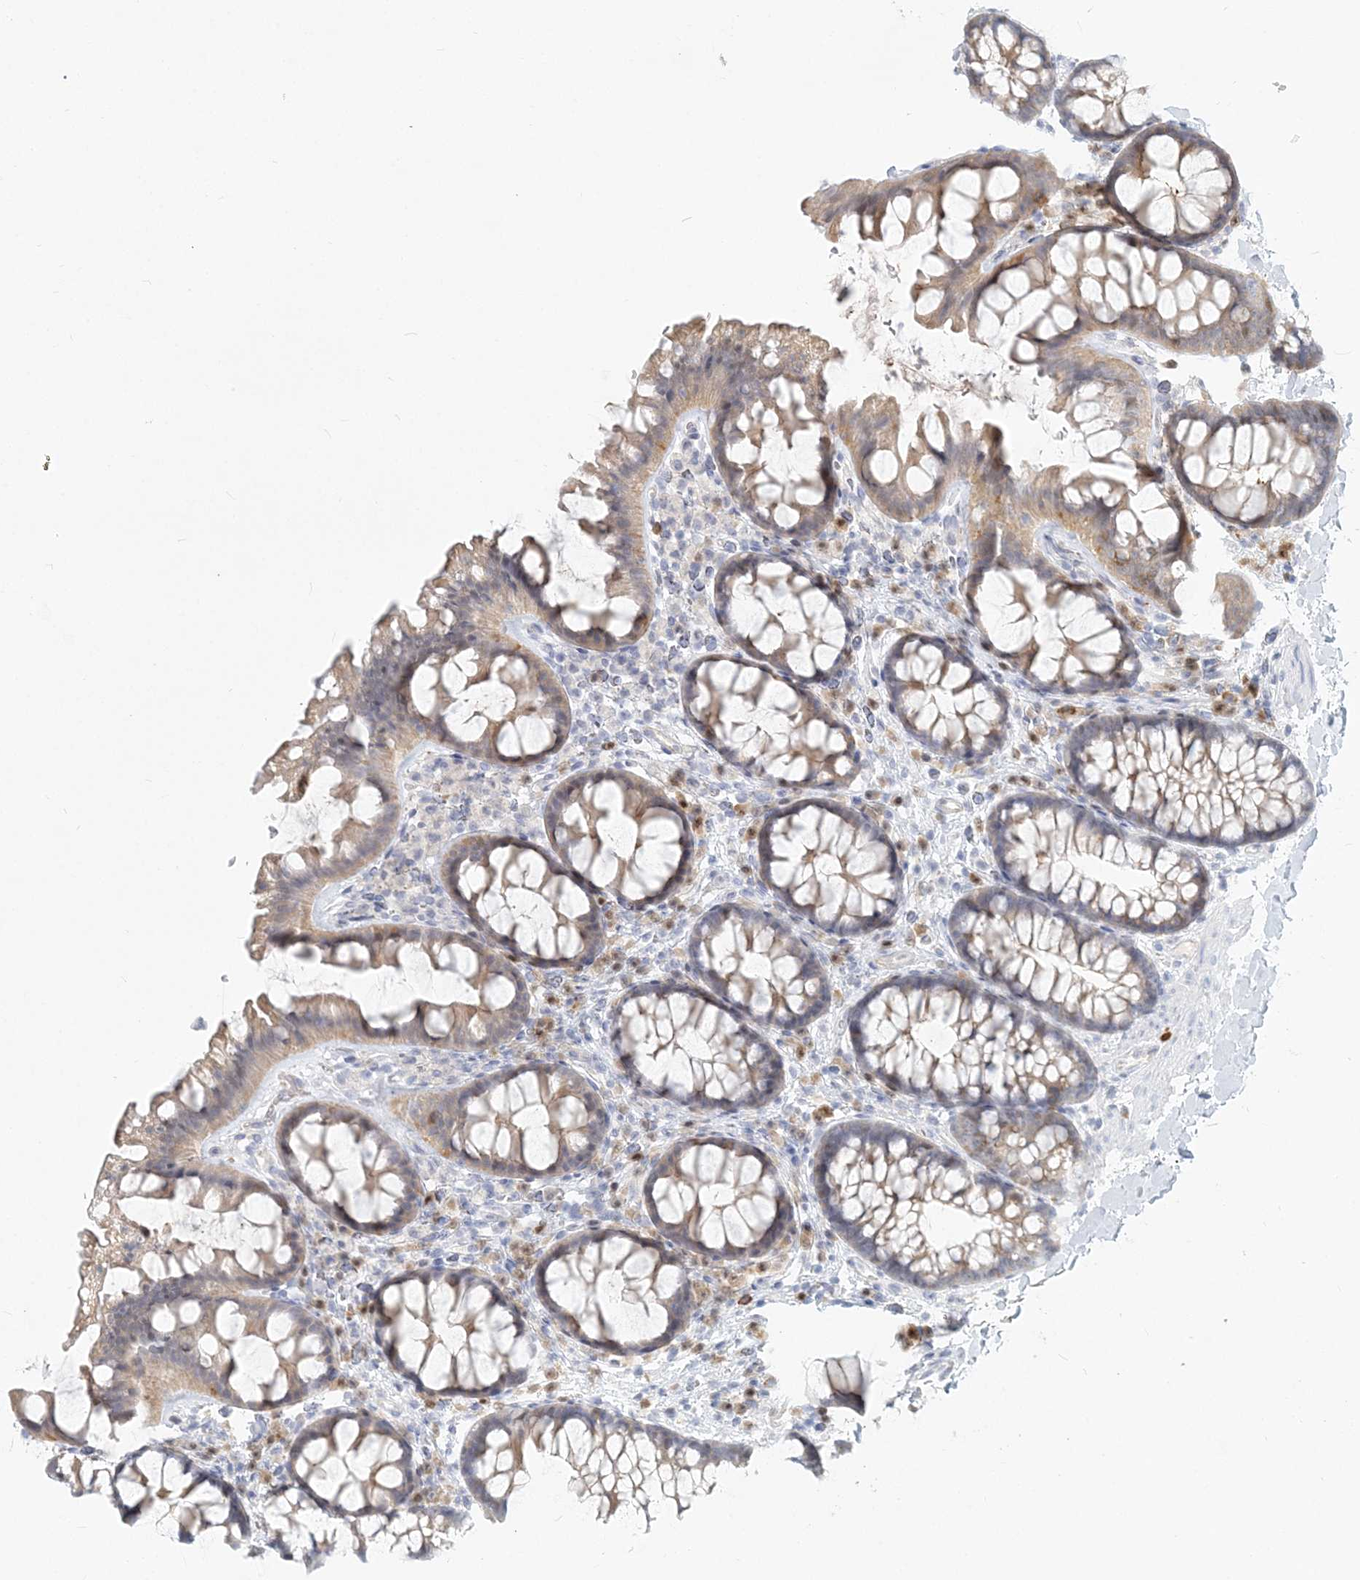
{"staining": {"intensity": "negative", "quantity": "none", "location": "none"}, "tissue": "colon", "cell_type": "Endothelial cells", "image_type": "normal", "snomed": [{"axis": "morphology", "description": "Normal tissue, NOS"}, {"axis": "topography", "description": "Colon"}], "caption": "An immunohistochemistry histopathology image of normal colon is shown. There is no staining in endothelial cells of colon. (DAB (3,3'-diaminobenzidine) immunohistochemistry (IHC), high magnification).", "gene": "GMPPA", "patient": {"sex": "female", "age": 62}}